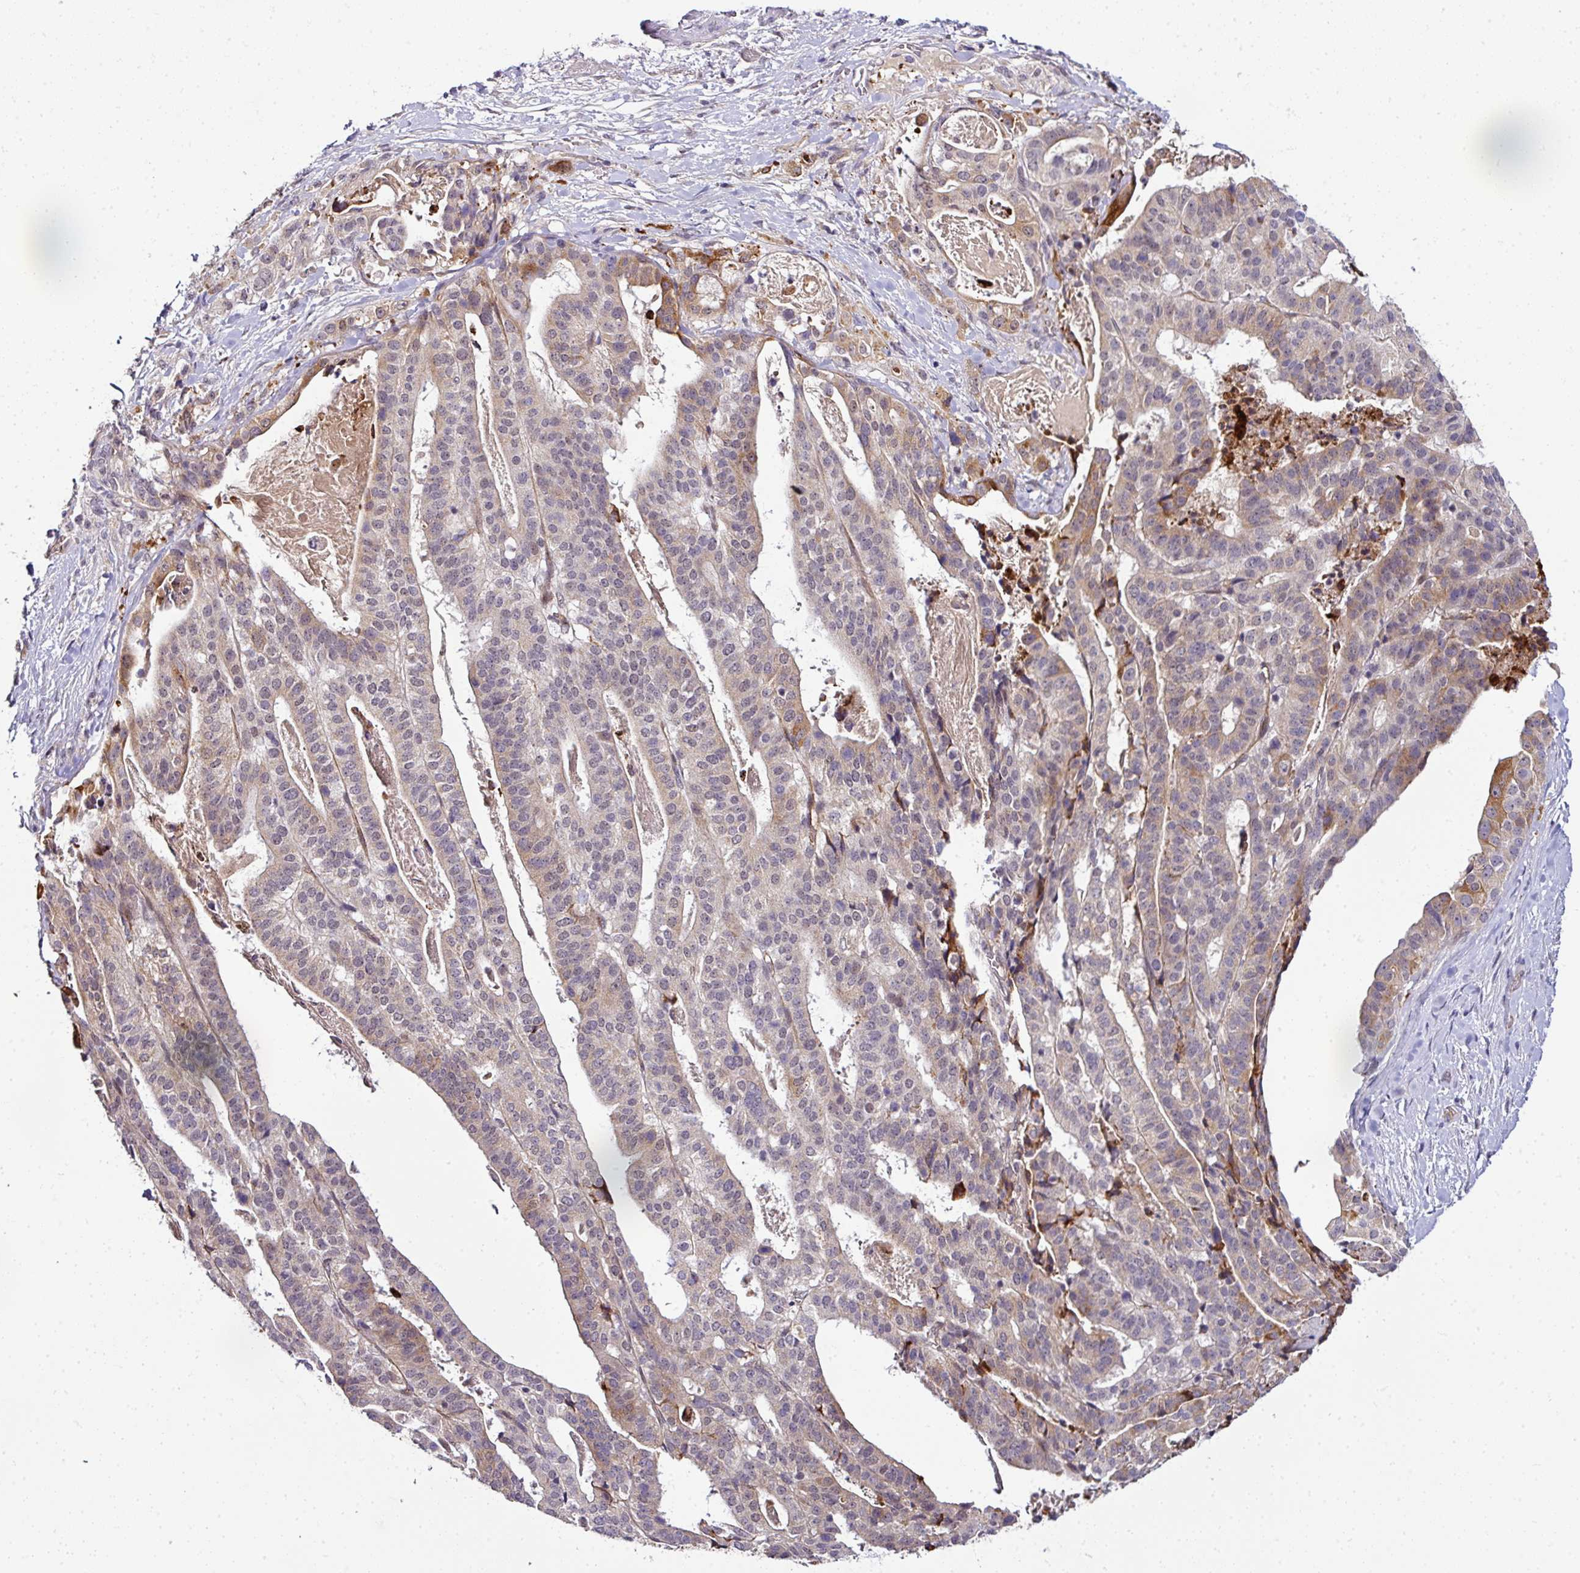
{"staining": {"intensity": "moderate", "quantity": "<25%", "location": "cytoplasmic/membranous"}, "tissue": "stomach cancer", "cell_type": "Tumor cells", "image_type": "cancer", "snomed": [{"axis": "morphology", "description": "Adenocarcinoma, NOS"}, {"axis": "topography", "description": "Stomach"}], "caption": "Immunohistochemical staining of adenocarcinoma (stomach) demonstrates moderate cytoplasmic/membranous protein staining in approximately <25% of tumor cells. (brown staining indicates protein expression, while blue staining denotes nuclei).", "gene": "NAPSA", "patient": {"sex": "male", "age": 48}}